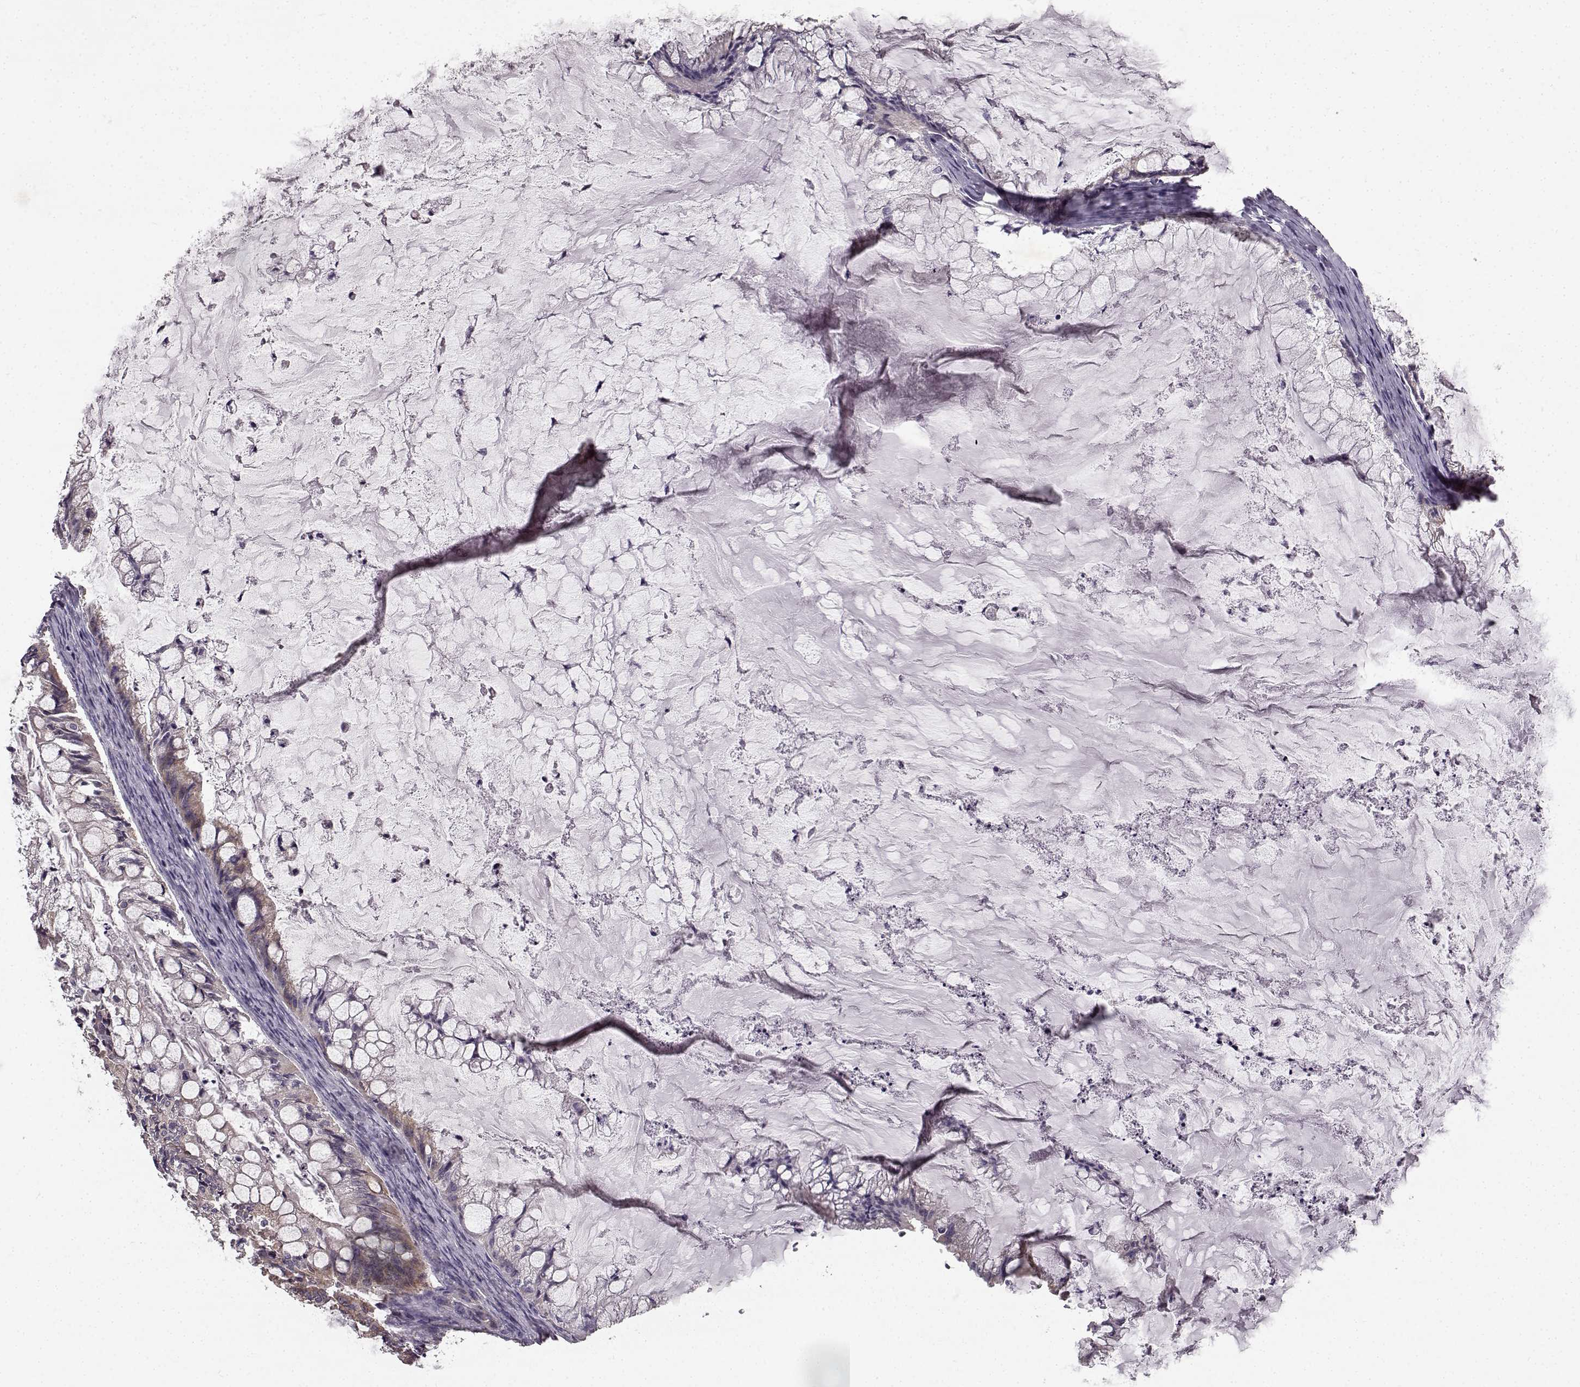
{"staining": {"intensity": "weak", "quantity": ">75%", "location": "cytoplasmic/membranous"}, "tissue": "ovarian cancer", "cell_type": "Tumor cells", "image_type": "cancer", "snomed": [{"axis": "morphology", "description": "Cystadenocarcinoma, mucinous, NOS"}, {"axis": "topography", "description": "Ovary"}], "caption": "There is low levels of weak cytoplasmic/membranous expression in tumor cells of ovarian cancer, as demonstrated by immunohistochemical staining (brown color).", "gene": "ERBB3", "patient": {"sex": "female", "age": 57}}